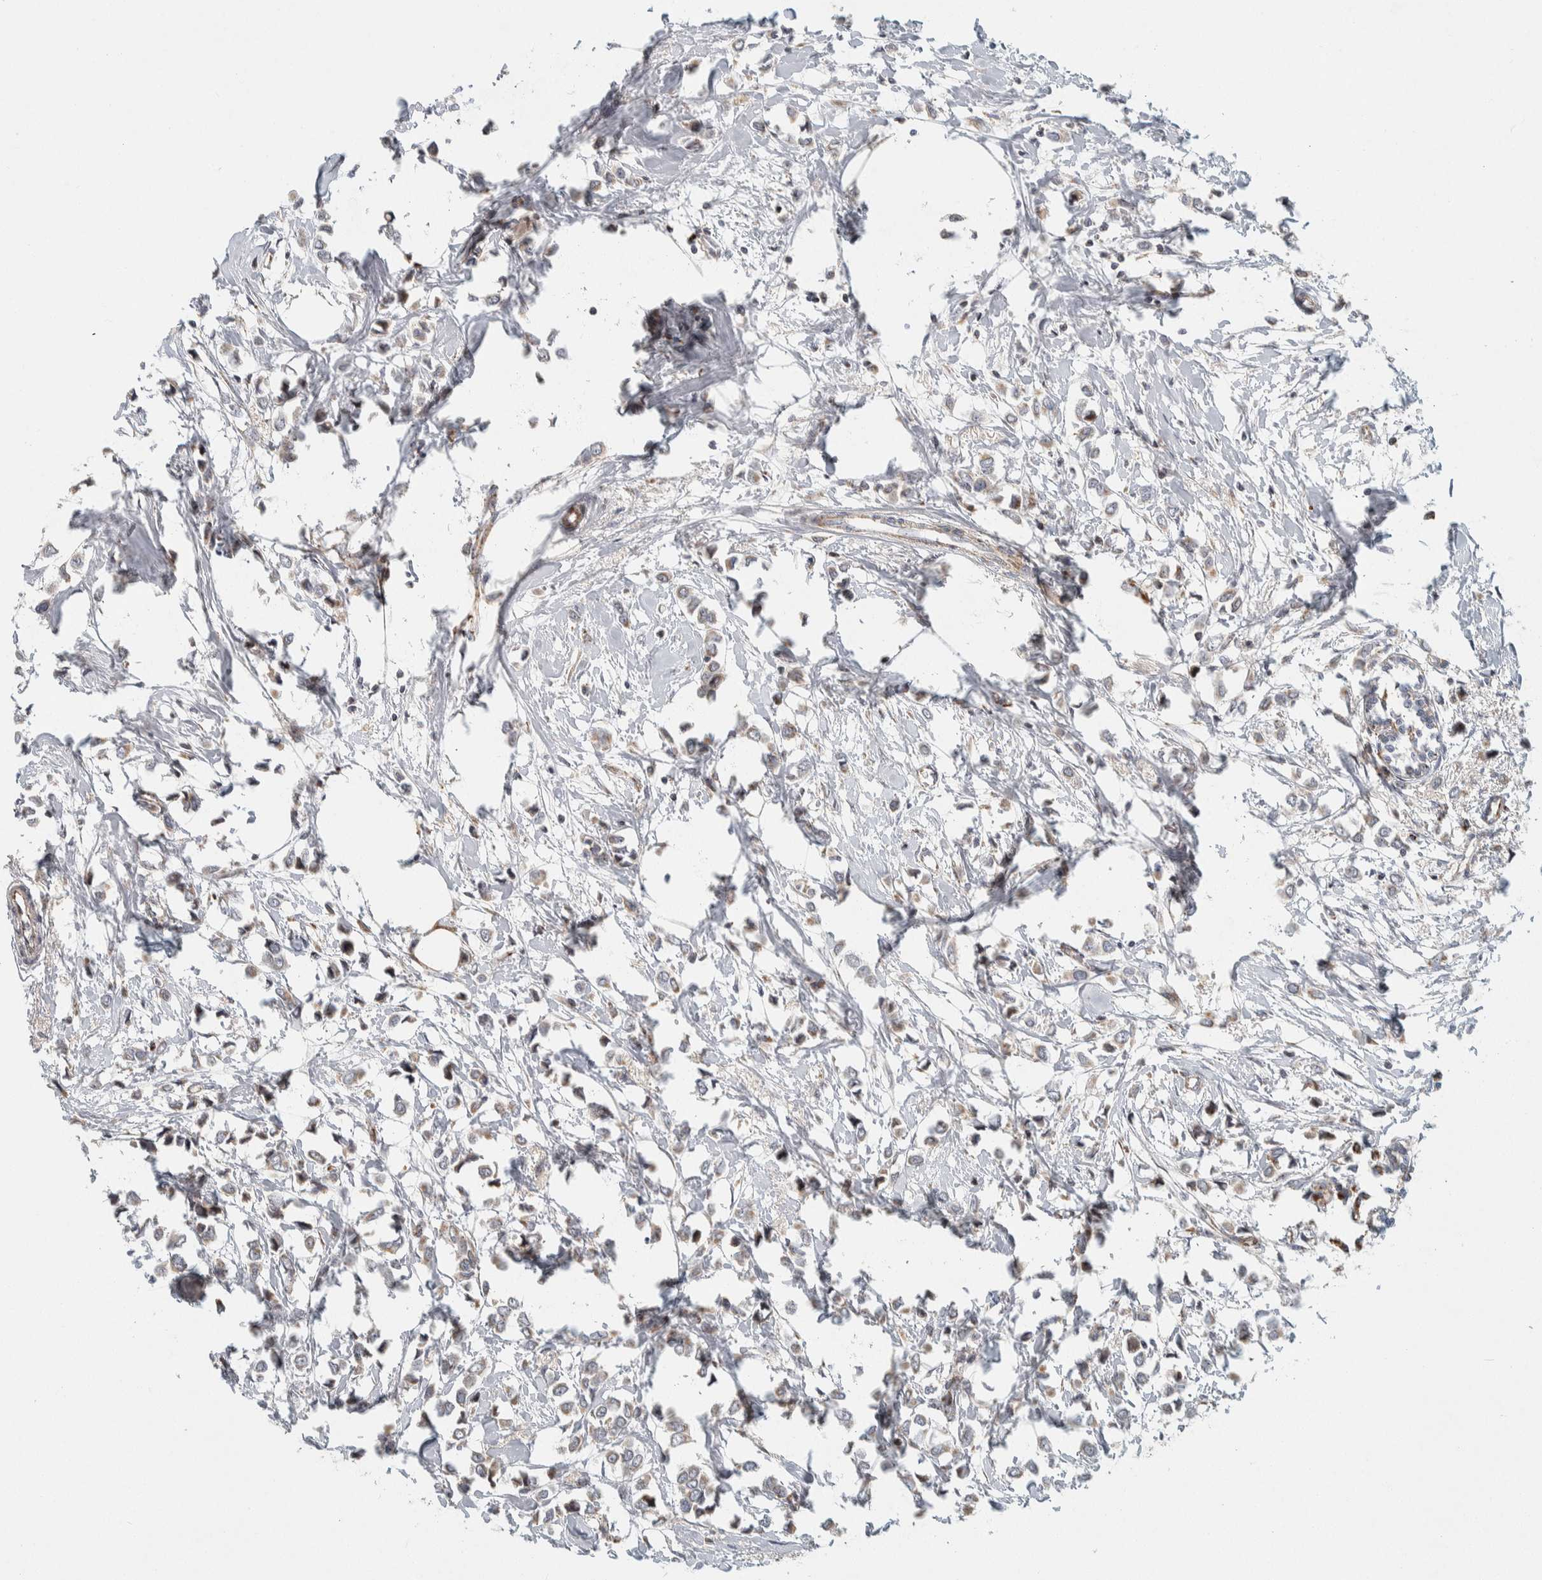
{"staining": {"intensity": "weak", "quantity": ">75%", "location": "cytoplasmic/membranous"}, "tissue": "breast cancer", "cell_type": "Tumor cells", "image_type": "cancer", "snomed": [{"axis": "morphology", "description": "Lobular carcinoma"}, {"axis": "topography", "description": "Breast"}], "caption": "Tumor cells display weak cytoplasmic/membranous staining in about >75% of cells in breast cancer.", "gene": "AFP", "patient": {"sex": "female", "age": 51}}